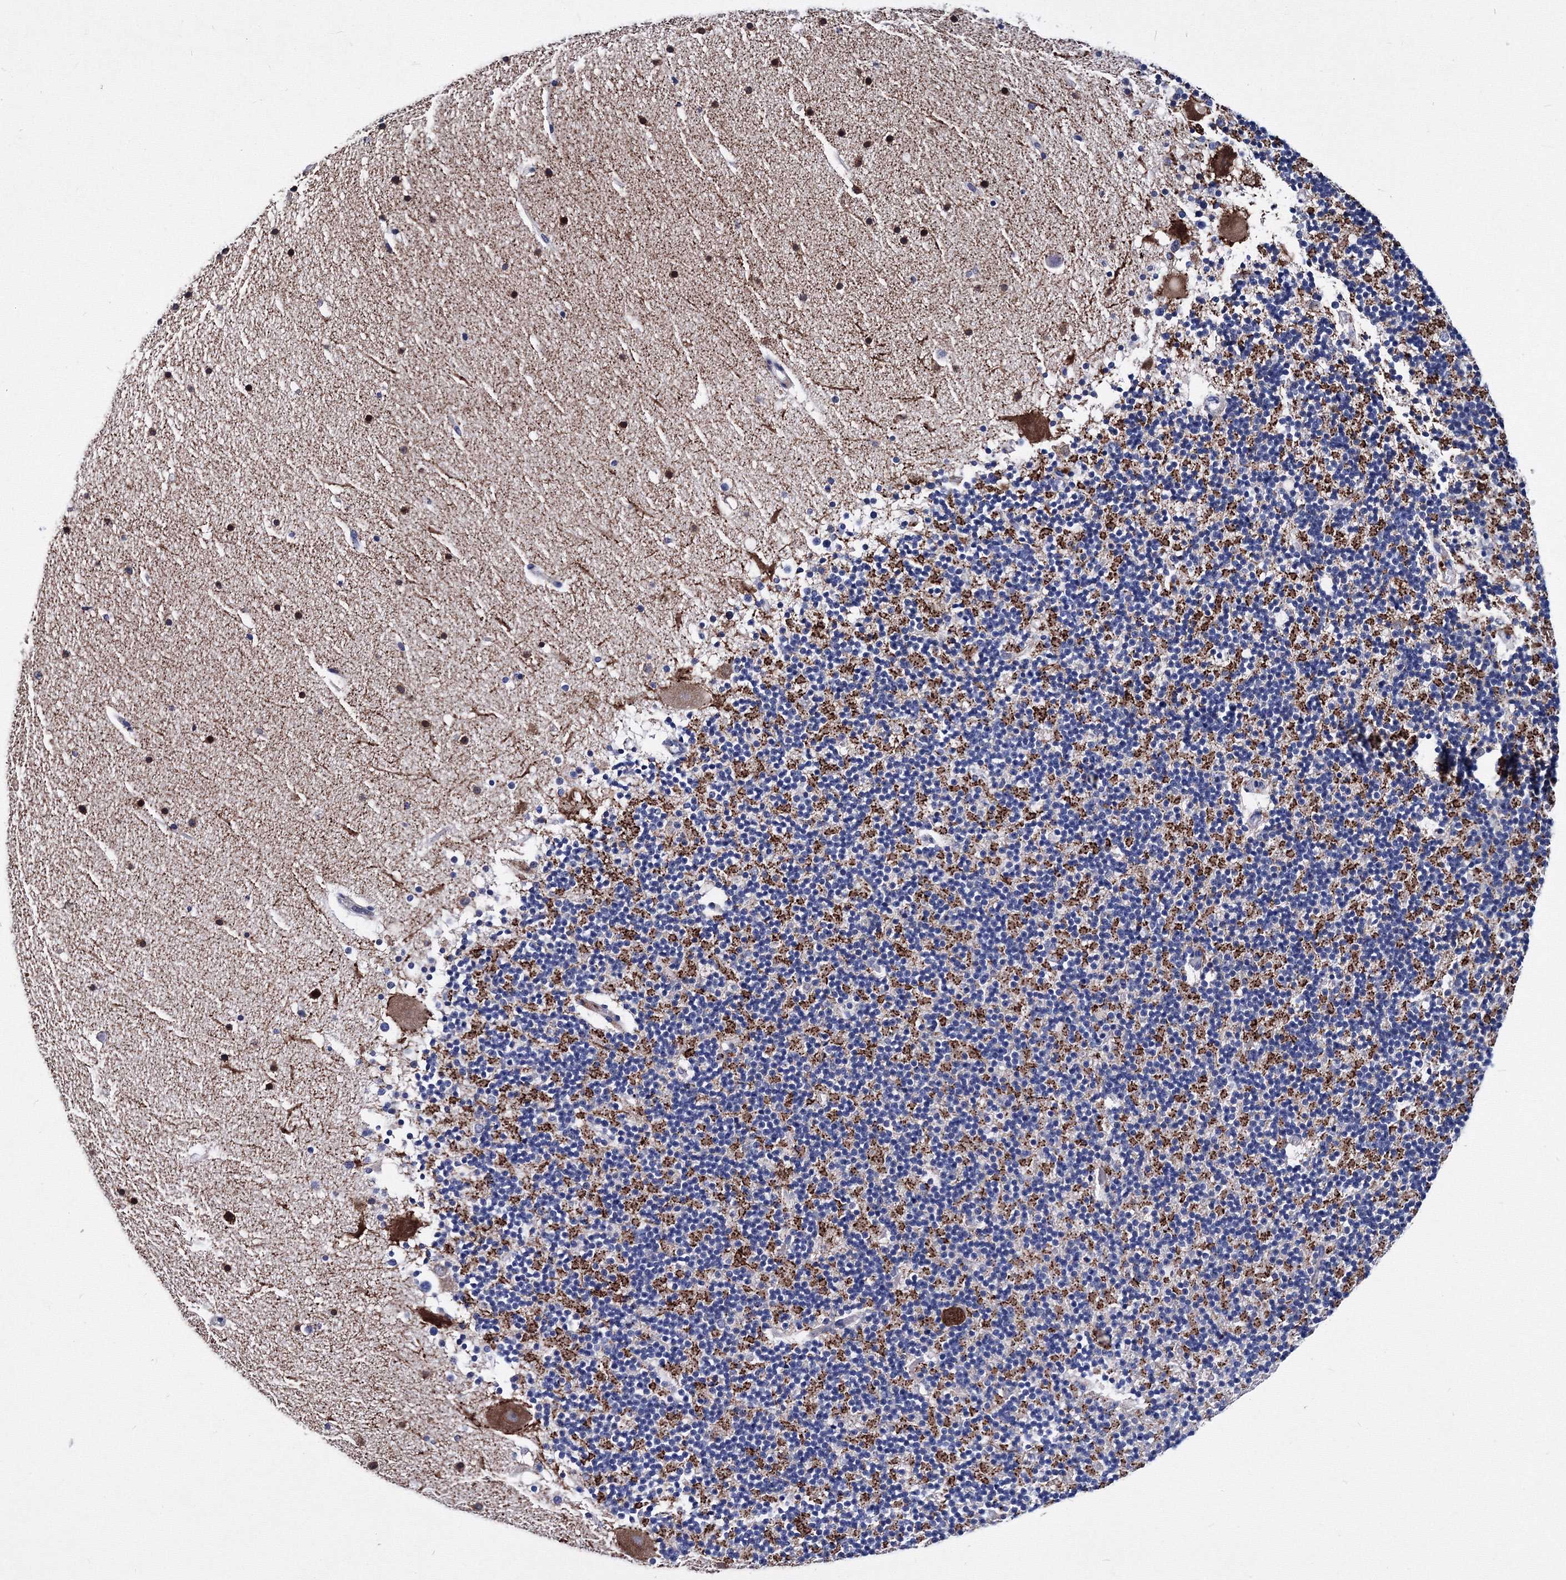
{"staining": {"intensity": "moderate", "quantity": "25%-75%", "location": "cytoplasmic/membranous"}, "tissue": "cerebellum", "cell_type": "Cells in granular layer", "image_type": "normal", "snomed": [{"axis": "morphology", "description": "Normal tissue, NOS"}, {"axis": "topography", "description": "Cerebellum"}], "caption": "Benign cerebellum exhibits moderate cytoplasmic/membranous positivity in approximately 25%-75% of cells in granular layer, visualized by immunohistochemistry.", "gene": "TRPM2", "patient": {"sex": "male", "age": 57}}